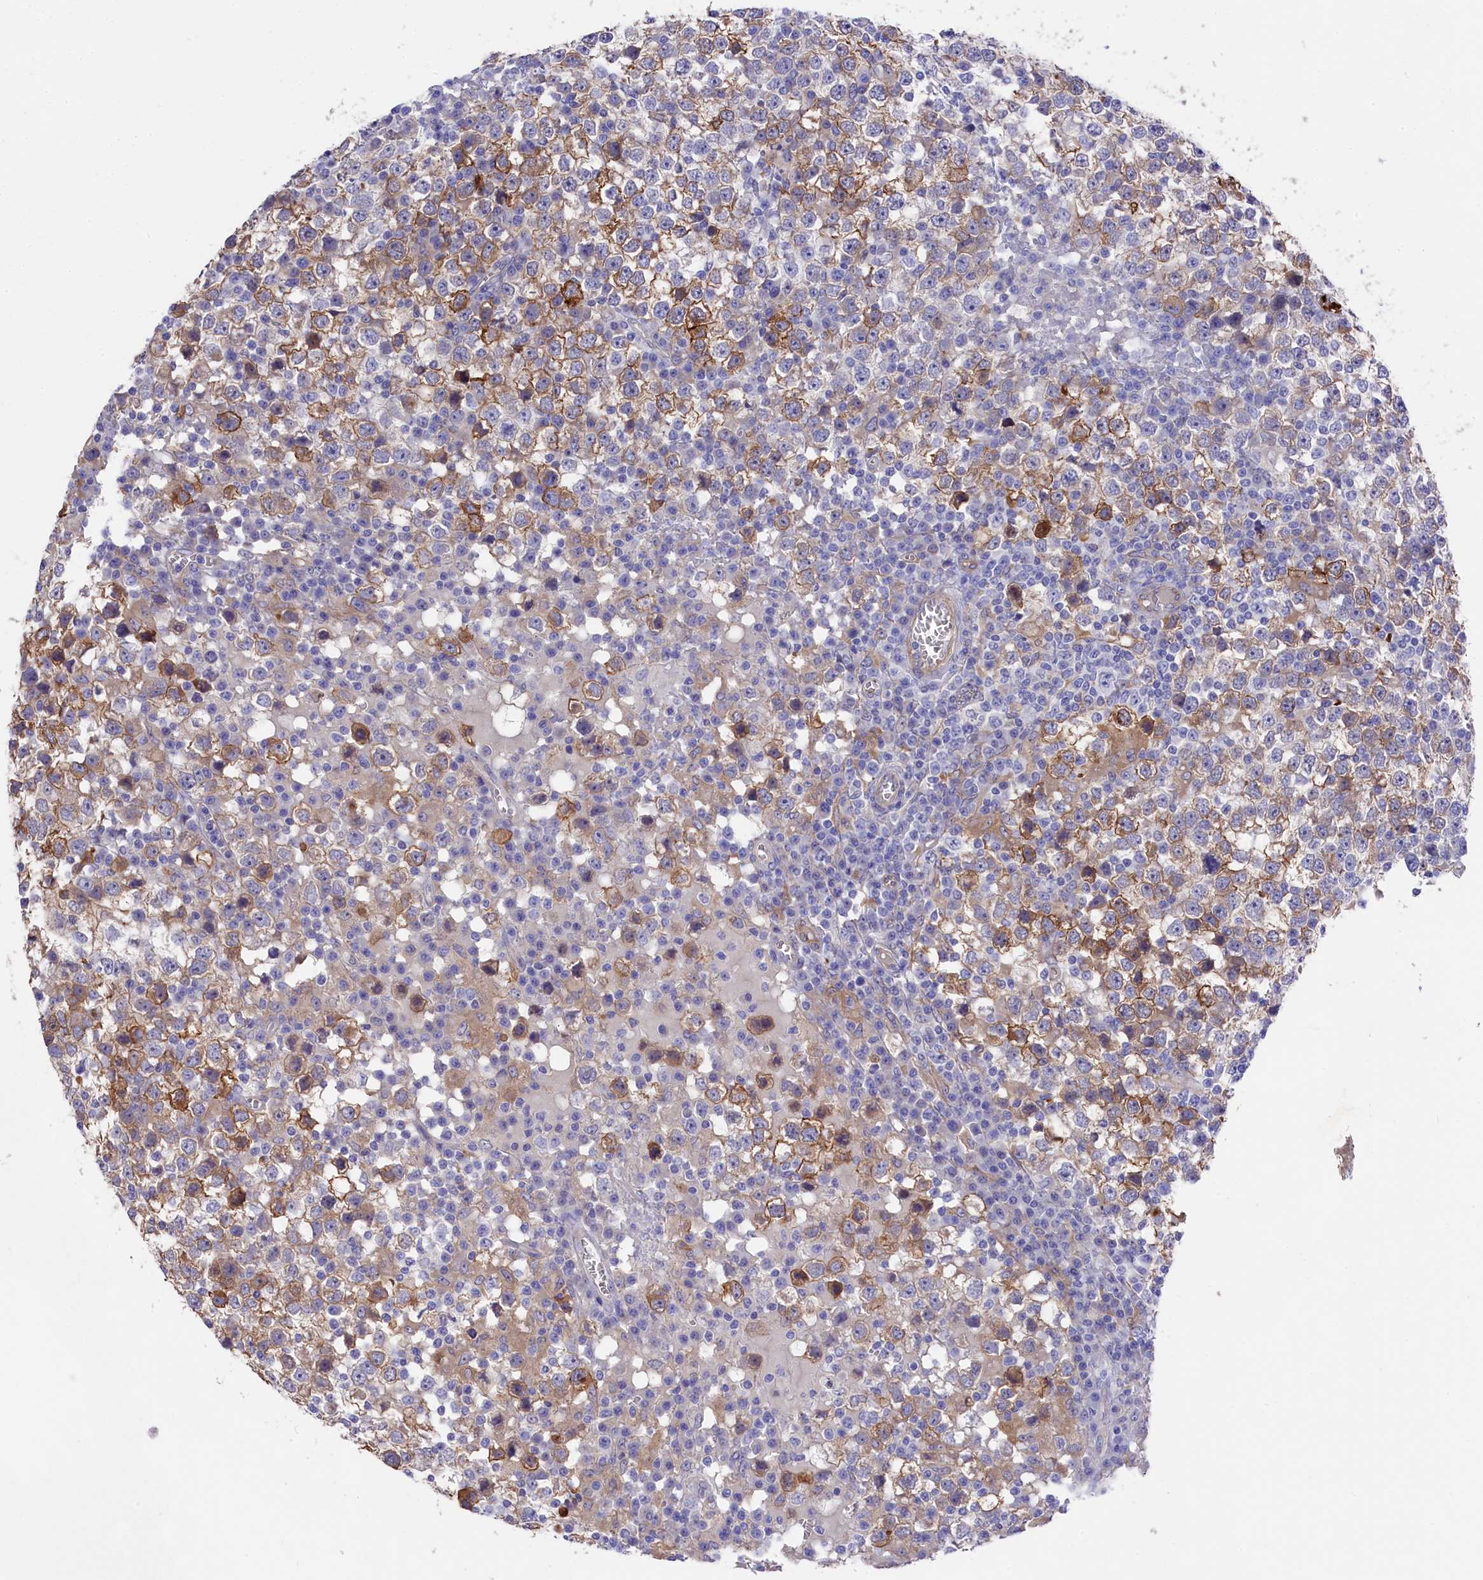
{"staining": {"intensity": "moderate", "quantity": "<25%", "location": "cytoplasmic/membranous"}, "tissue": "testis cancer", "cell_type": "Tumor cells", "image_type": "cancer", "snomed": [{"axis": "morphology", "description": "Seminoma, NOS"}, {"axis": "topography", "description": "Testis"}], "caption": "This is a micrograph of immunohistochemistry (IHC) staining of testis cancer, which shows moderate positivity in the cytoplasmic/membranous of tumor cells.", "gene": "LHFPL4", "patient": {"sex": "male", "age": 65}}